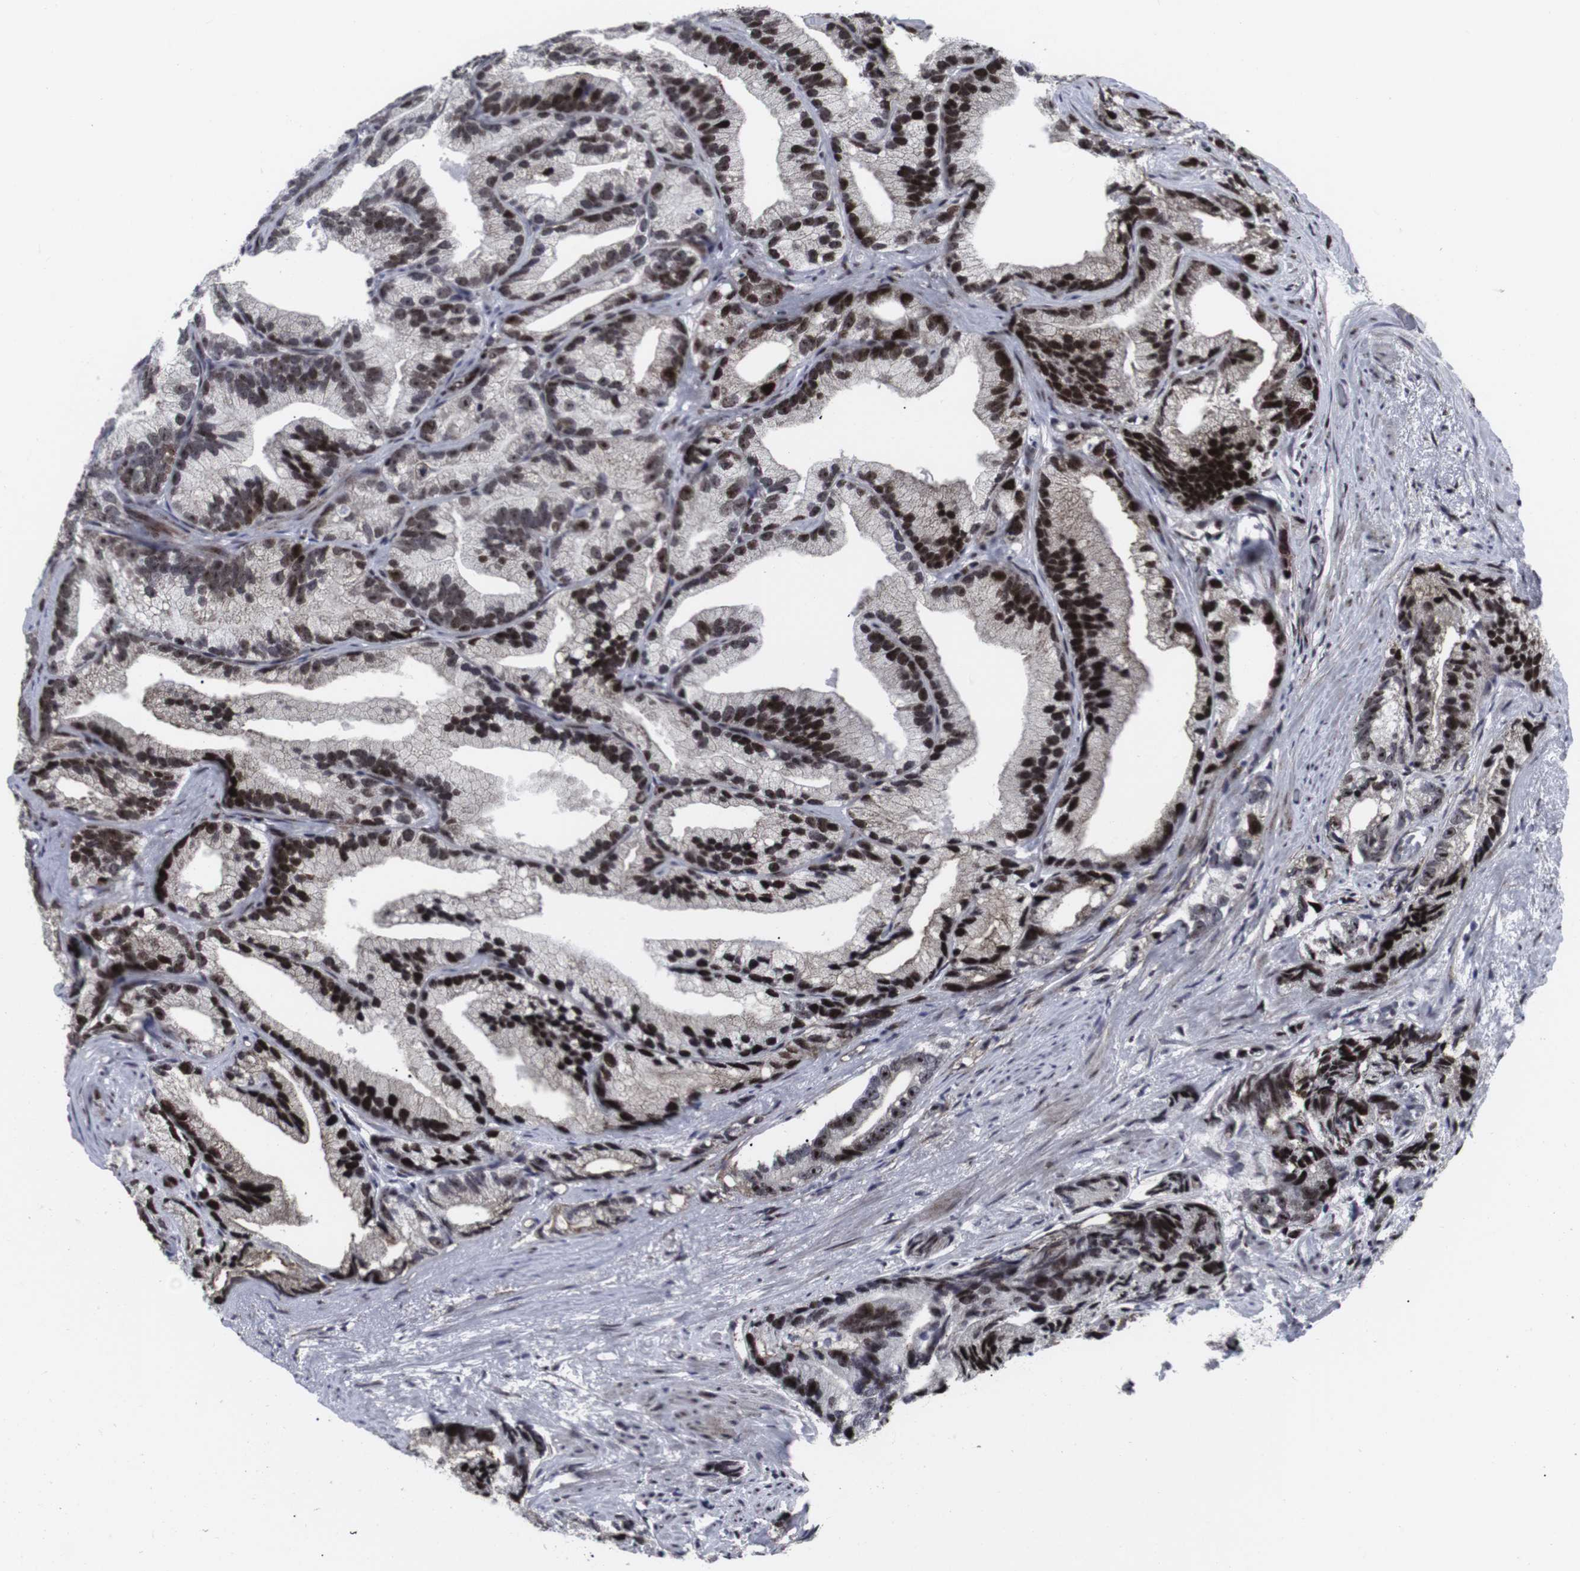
{"staining": {"intensity": "strong", "quantity": "25%-75%", "location": "nuclear"}, "tissue": "prostate cancer", "cell_type": "Tumor cells", "image_type": "cancer", "snomed": [{"axis": "morphology", "description": "Adenocarcinoma, Low grade"}, {"axis": "topography", "description": "Prostate"}], "caption": "Immunohistochemical staining of prostate cancer exhibits high levels of strong nuclear staining in approximately 25%-75% of tumor cells.", "gene": "MLH1", "patient": {"sex": "male", "age": 89}}